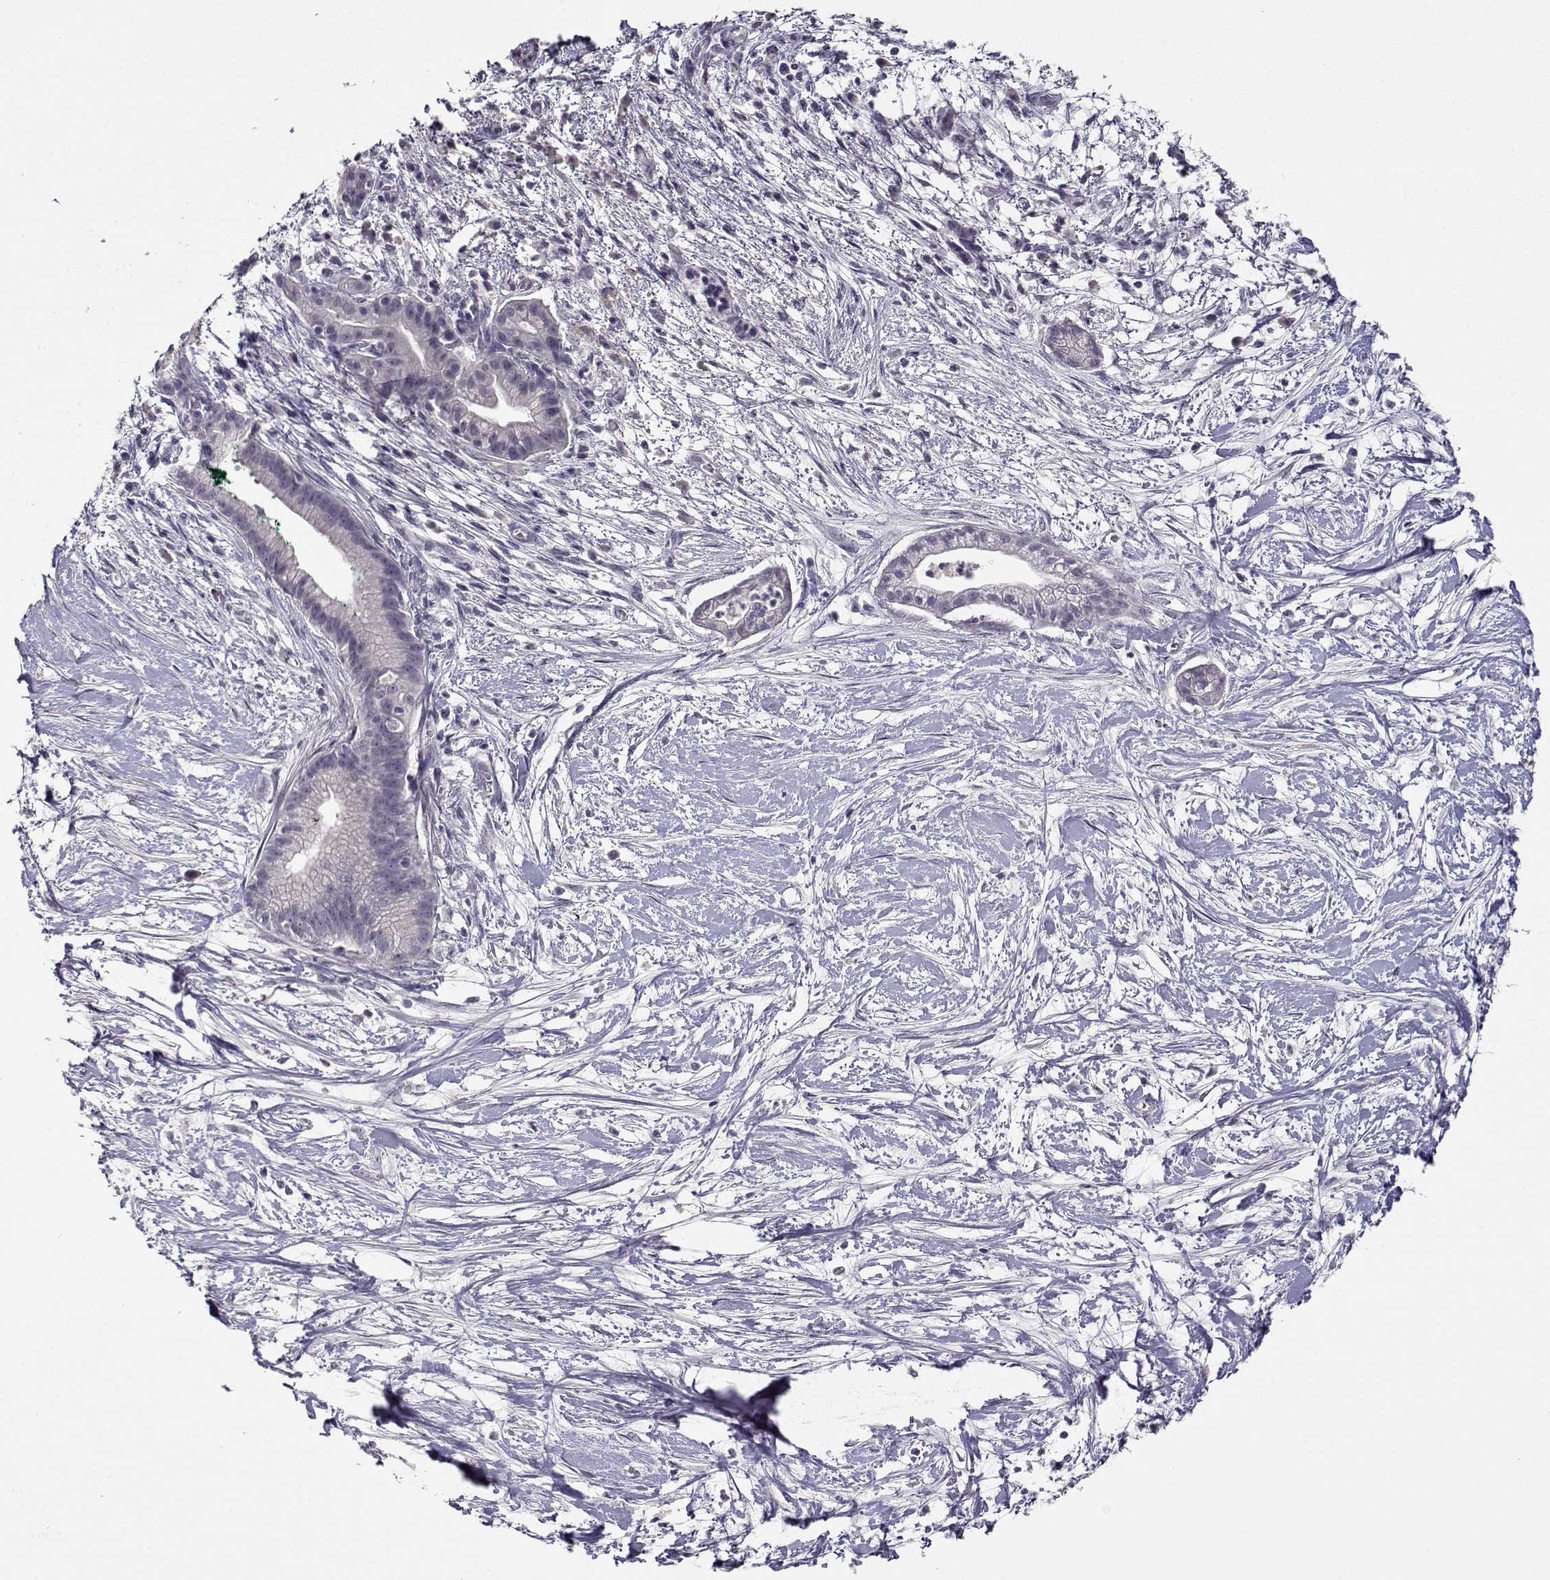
{"staining": {"intensity": "negative", "quantity": "none", "location": "none"}, "tissue": "pancreatic cancer", "cell_type": "Tumor cells", "image_type": "cancer", "snomed": [{"axis": "morphology", "description": "Normal tissue, NOS"}, {"axis": "morphology", "description": "Adenocarcinoma, NOS"}, {"axis": "topography", "description": "Lymph node"}, {"axis": "topography", "description": "Pancreas"}], "caption": "An image of pancreatic cancer stained for a protein exhibits no brown staining in tumor cells.", "gene": "RHOXF2", "patient": {"sex": "female", "age": 58}}